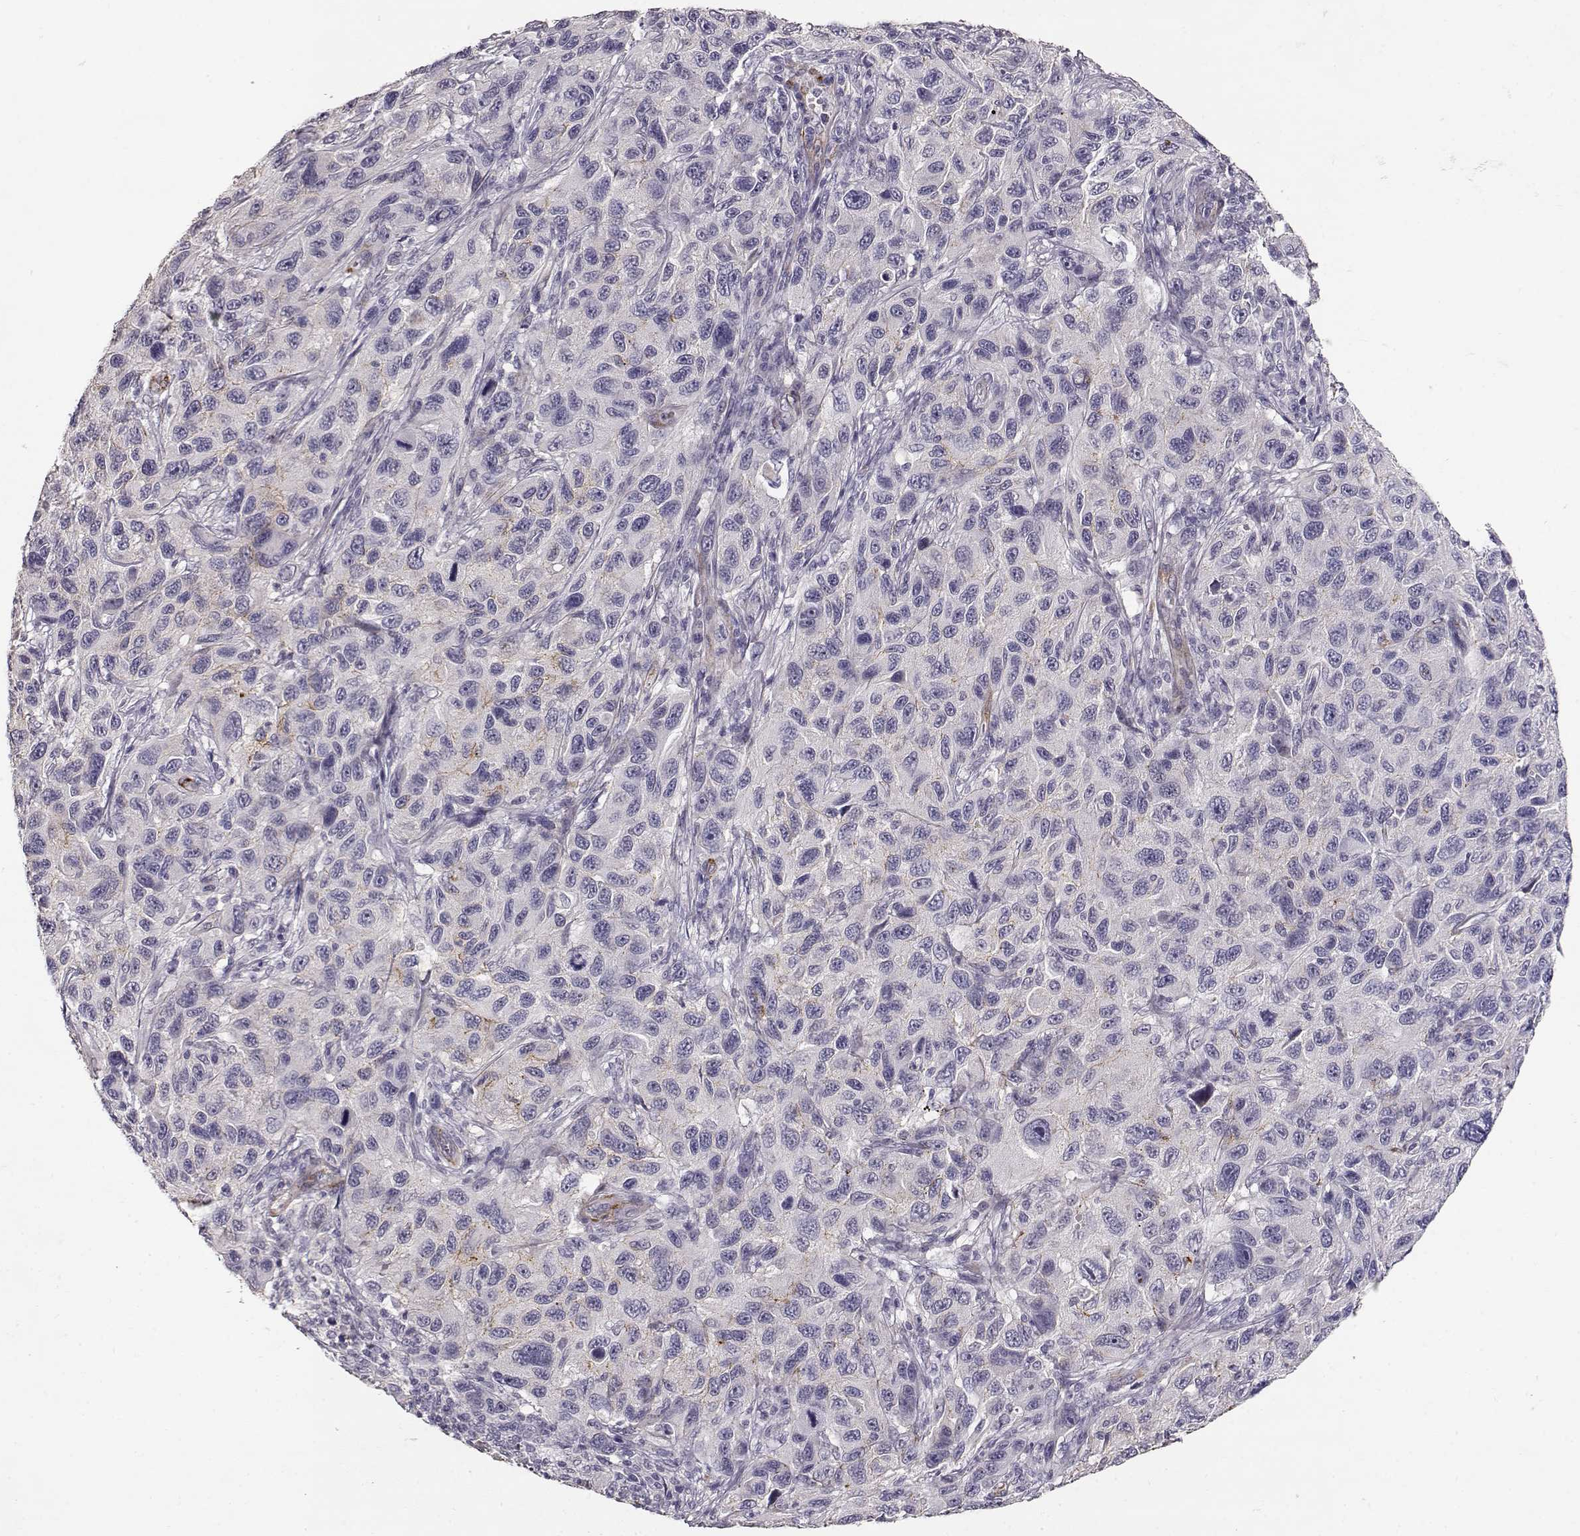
{"staining": {"intensity": "negative", "quantity": "none", "location": "none"}, "tissue": "melanoma", "cell_type": "Tumor cells", "image_type": "cancer", "snomed": [{"axis": "morphology", "description": "Malignant melanoma, NOS"}, {"axis": "topography", "description": "Skin"}], "caption": "Melanoma stained for a protein using immunohistochemistry shows no positivity tumor cells.", "gene": "LAMC1", "patient": {"sex": "male", "age": 53}}